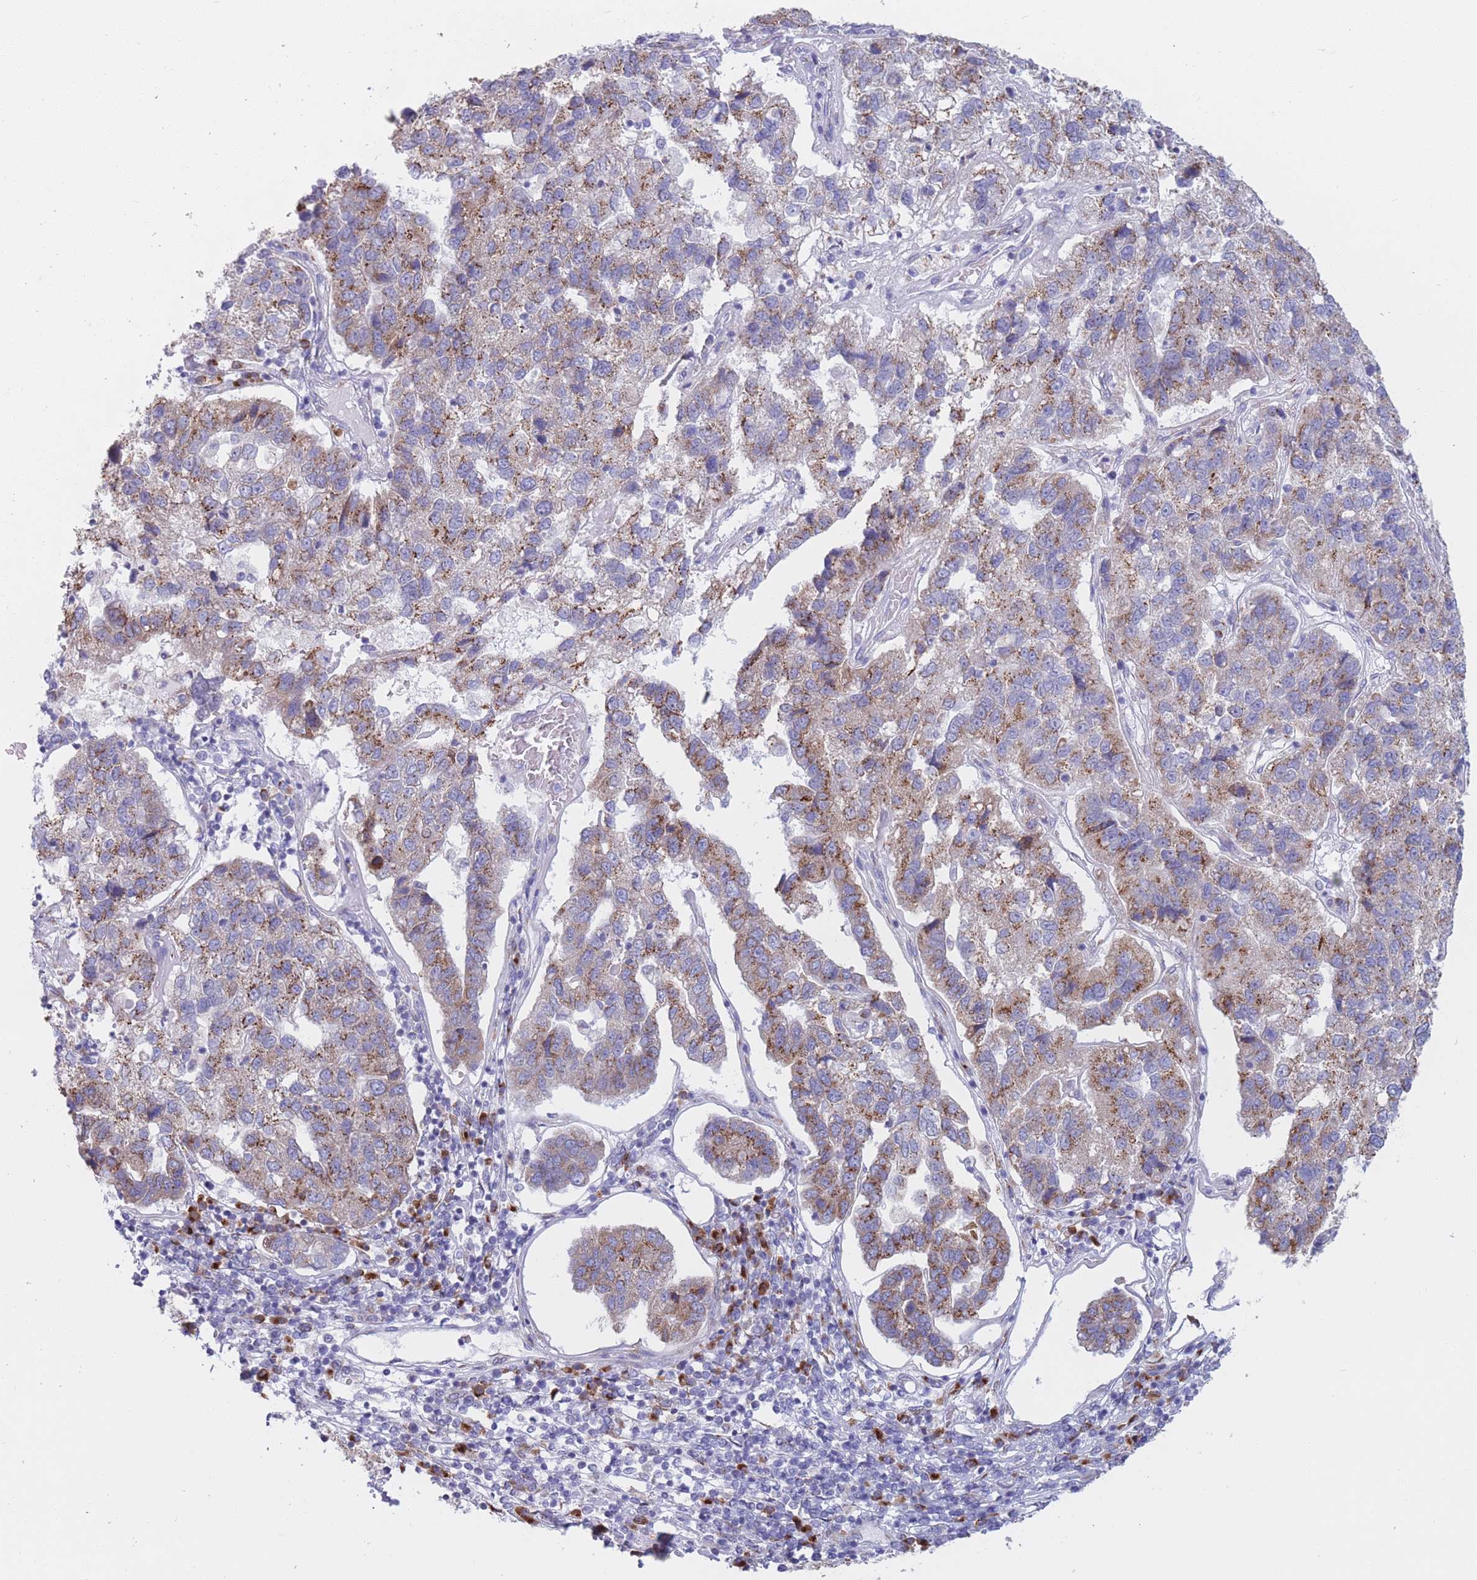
{"staining": {"intensity": "moderate", "quantity": ">75%", "location": "cytoplasmic/membranous"}, "tissue": "pancreatic cancer", "cell_type": "Tumor cells", "image_type": "cancer", "snomed": [{"axis": "morphology", "description": "Adenocarcinoma, NOS"}, {"axis": "topography", "description": "Pancreas"}], "caption": "This is an image of immunohistochemistry staining of pancreatic cancer, which shows moderate positivity in the cytoplasmic/membranous of tumor cells.", "gene": "MRPL30", "patient": {"sex": "female", "age": 61}}